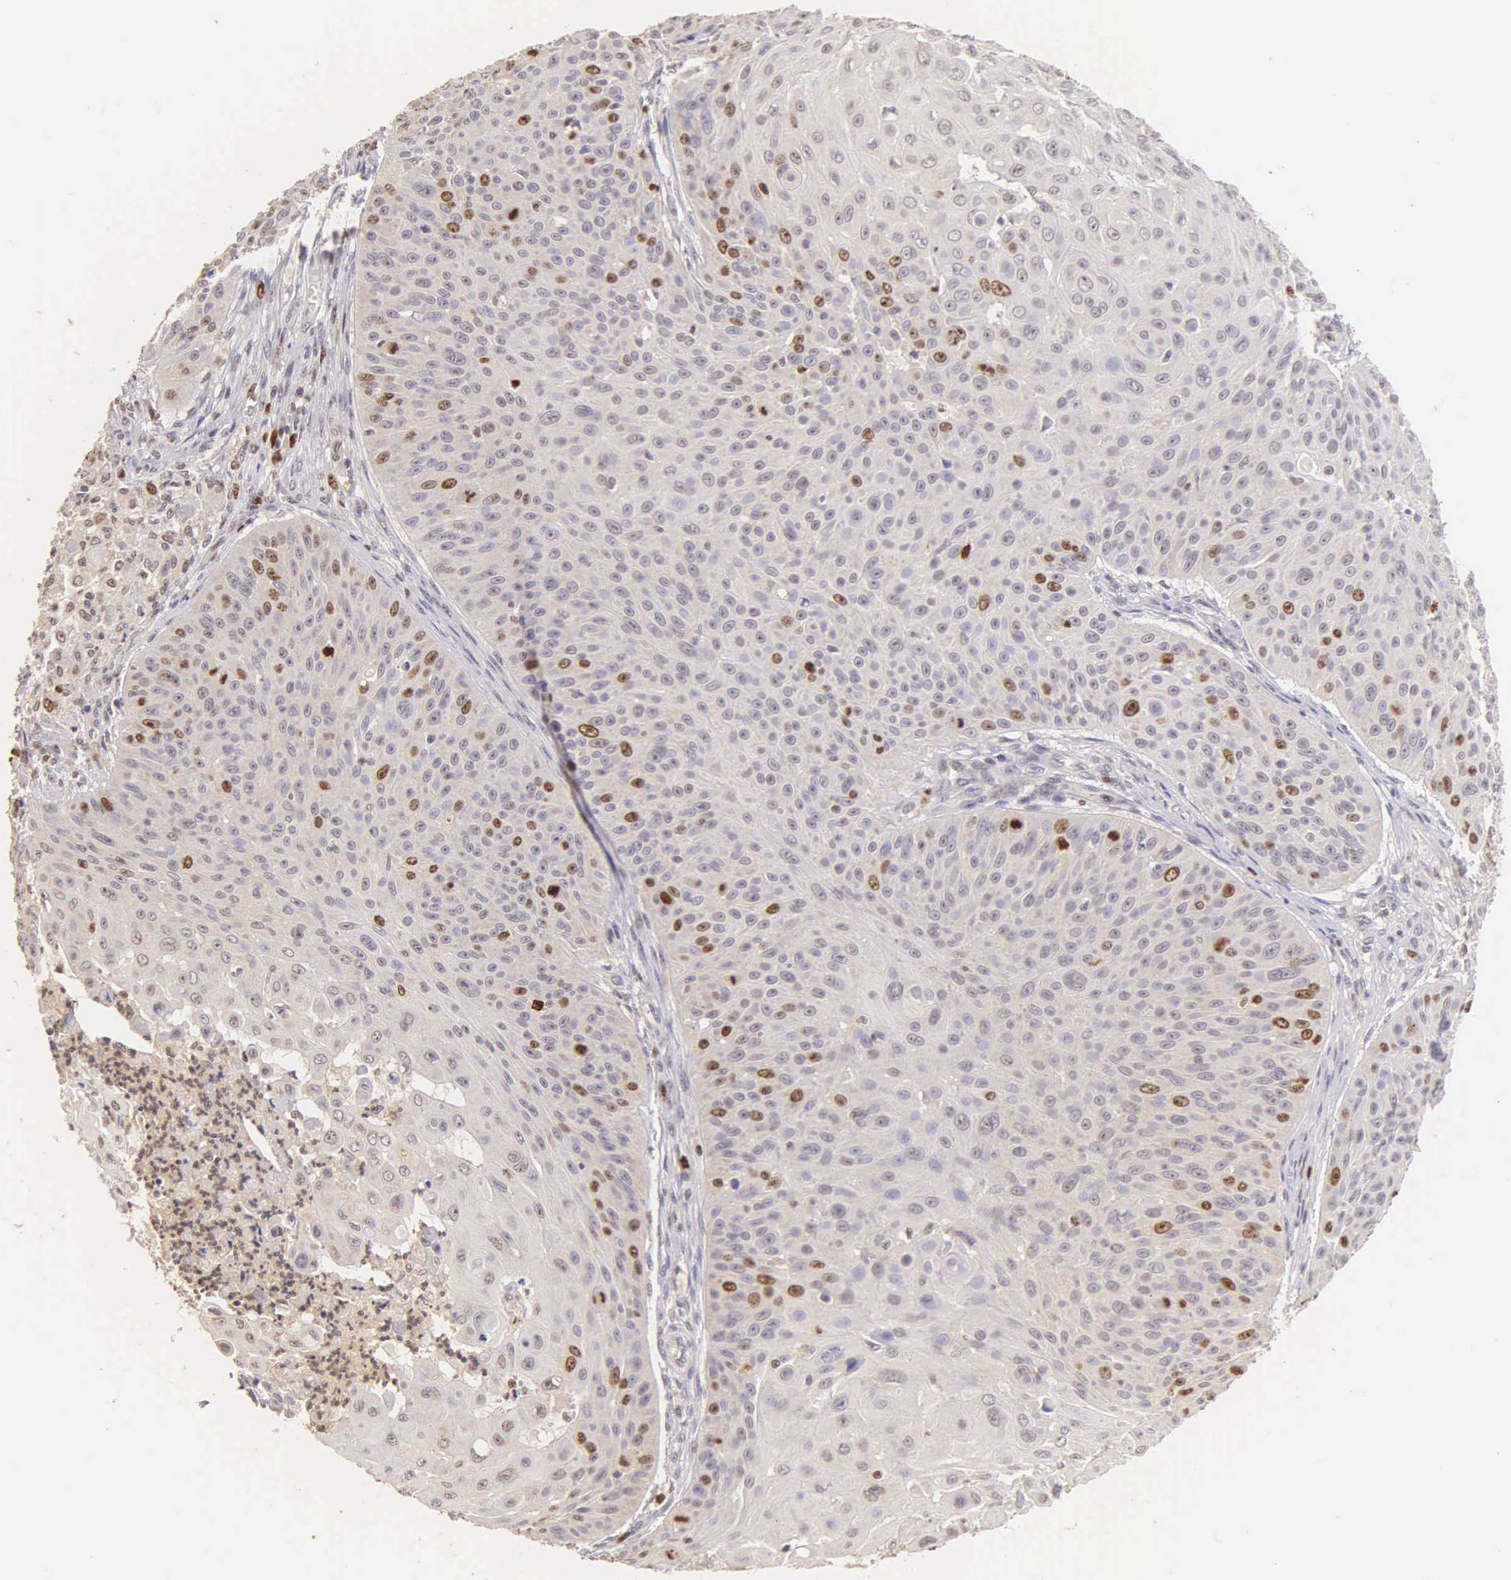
{"staining": {"intensity": "moderate", "quantity": "25%-75%", "location": "nuclear"}, "tissue": "skin cancer", "cell_type": "Tumor cells", "image_type": "cancer", "snomed": [{"axis": "morphology", "description": "Squamous cell carcinoma, NOS"}, {"axis": "topography", "description": "Skin"}], "caption": "An immunohistochemistry (IHC) micrograph of neoplastic tissue is shown. Protein staining in brown highlights moderate nuclear positivity in squamous cell carcinoma (skin) within tumor cells.", "gene": "MKI67", "patient": {"sex": "male", "age": 82}}